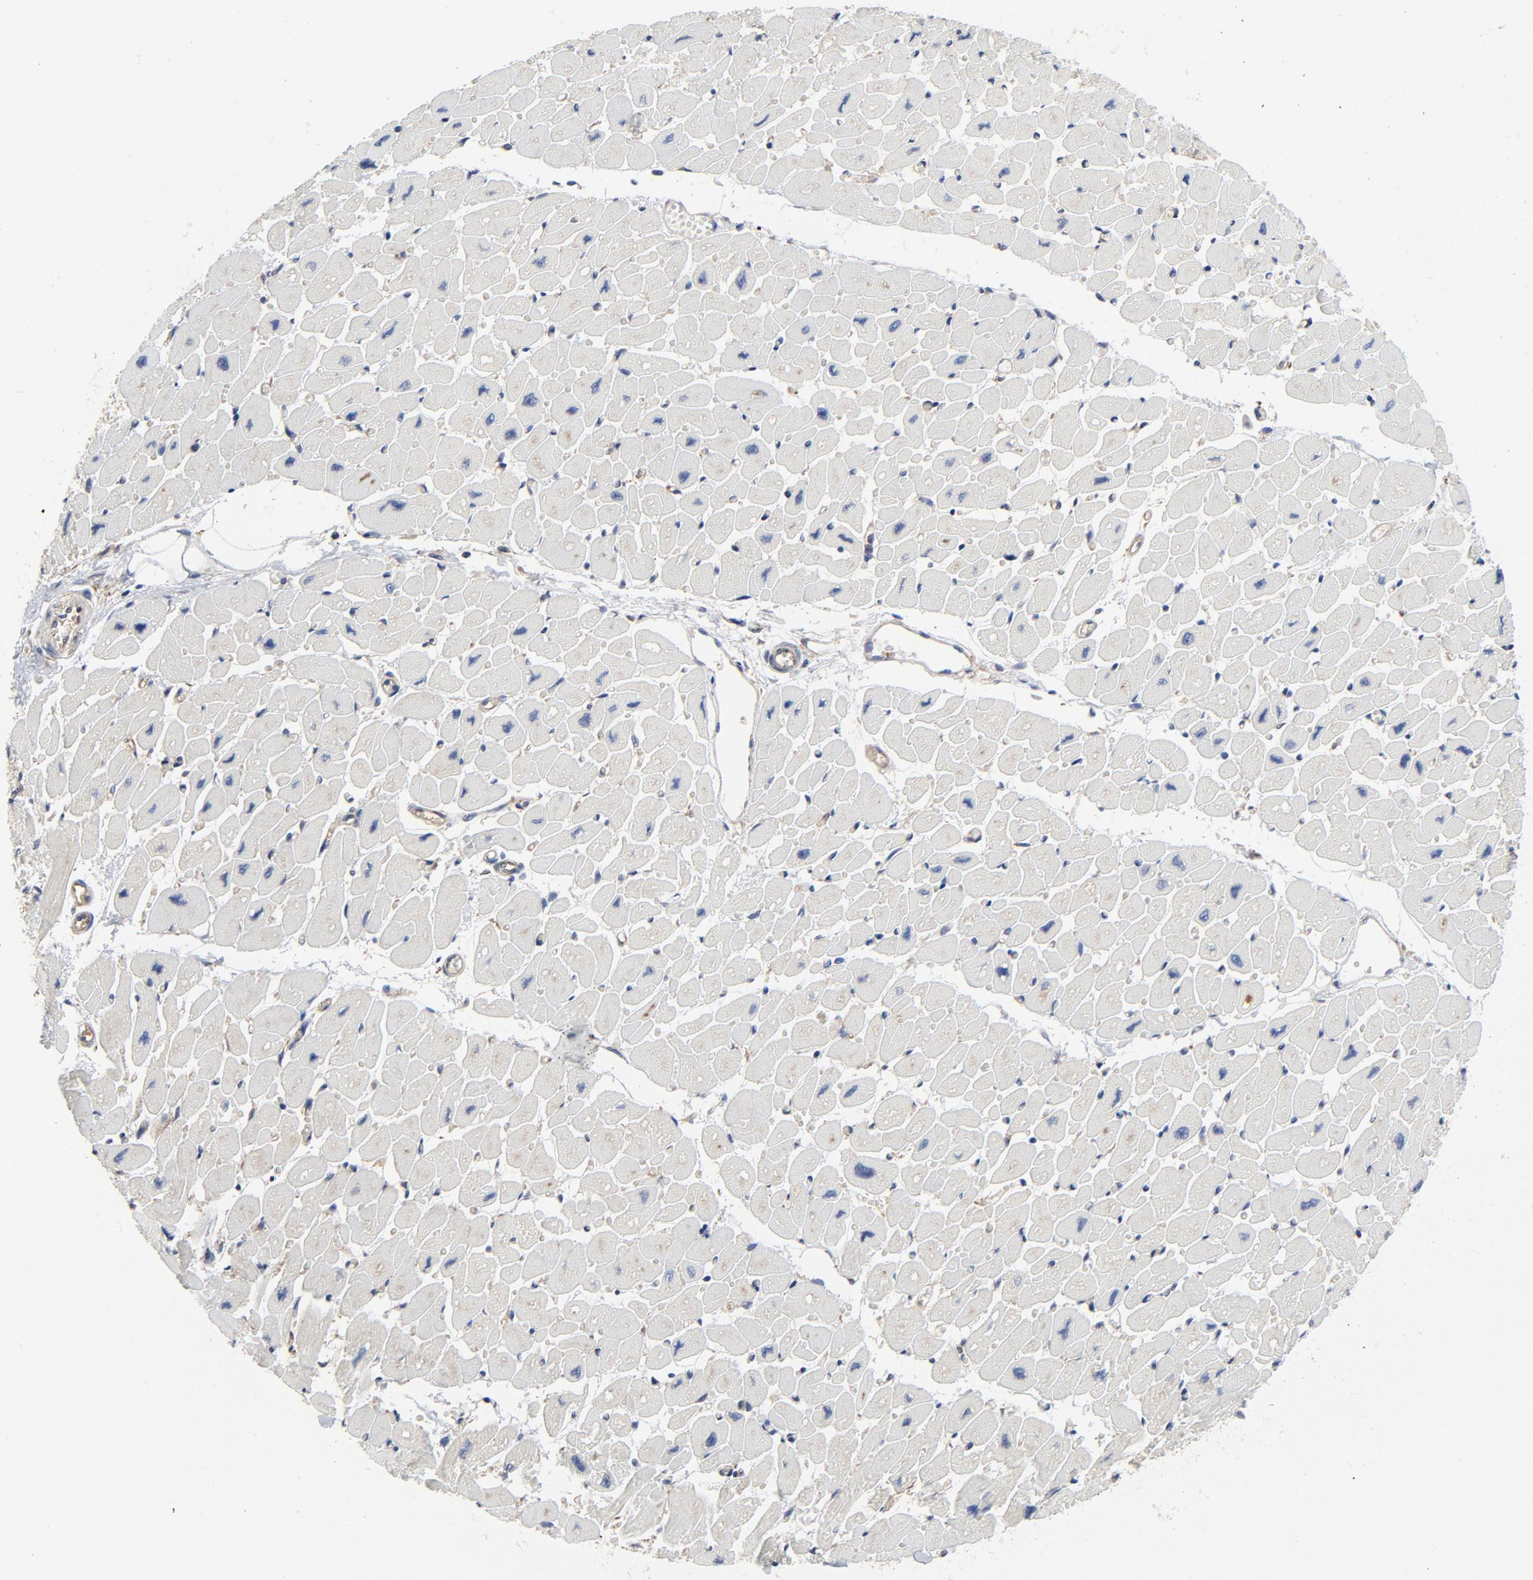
{"staining": {"intensity": "negative", "quantity": "none", "location": "none"}, "tissue": "heart muscle", "cell_type": "Cardiomyocytes", "image_type": "normal", "snomed": [{"axis": "morphology", "description": "Normal tissue, NOS"}, {"axis": "topography", "description": "Heart"}], "caption": "DAB immunohistochemical staining of unremarkable heart muscle displays no significant positivity in cardiomyocytes. Nuclei are stained in blue.", "gene": "DYNLT3", "patient": {"sex": "female", "age": 54}}